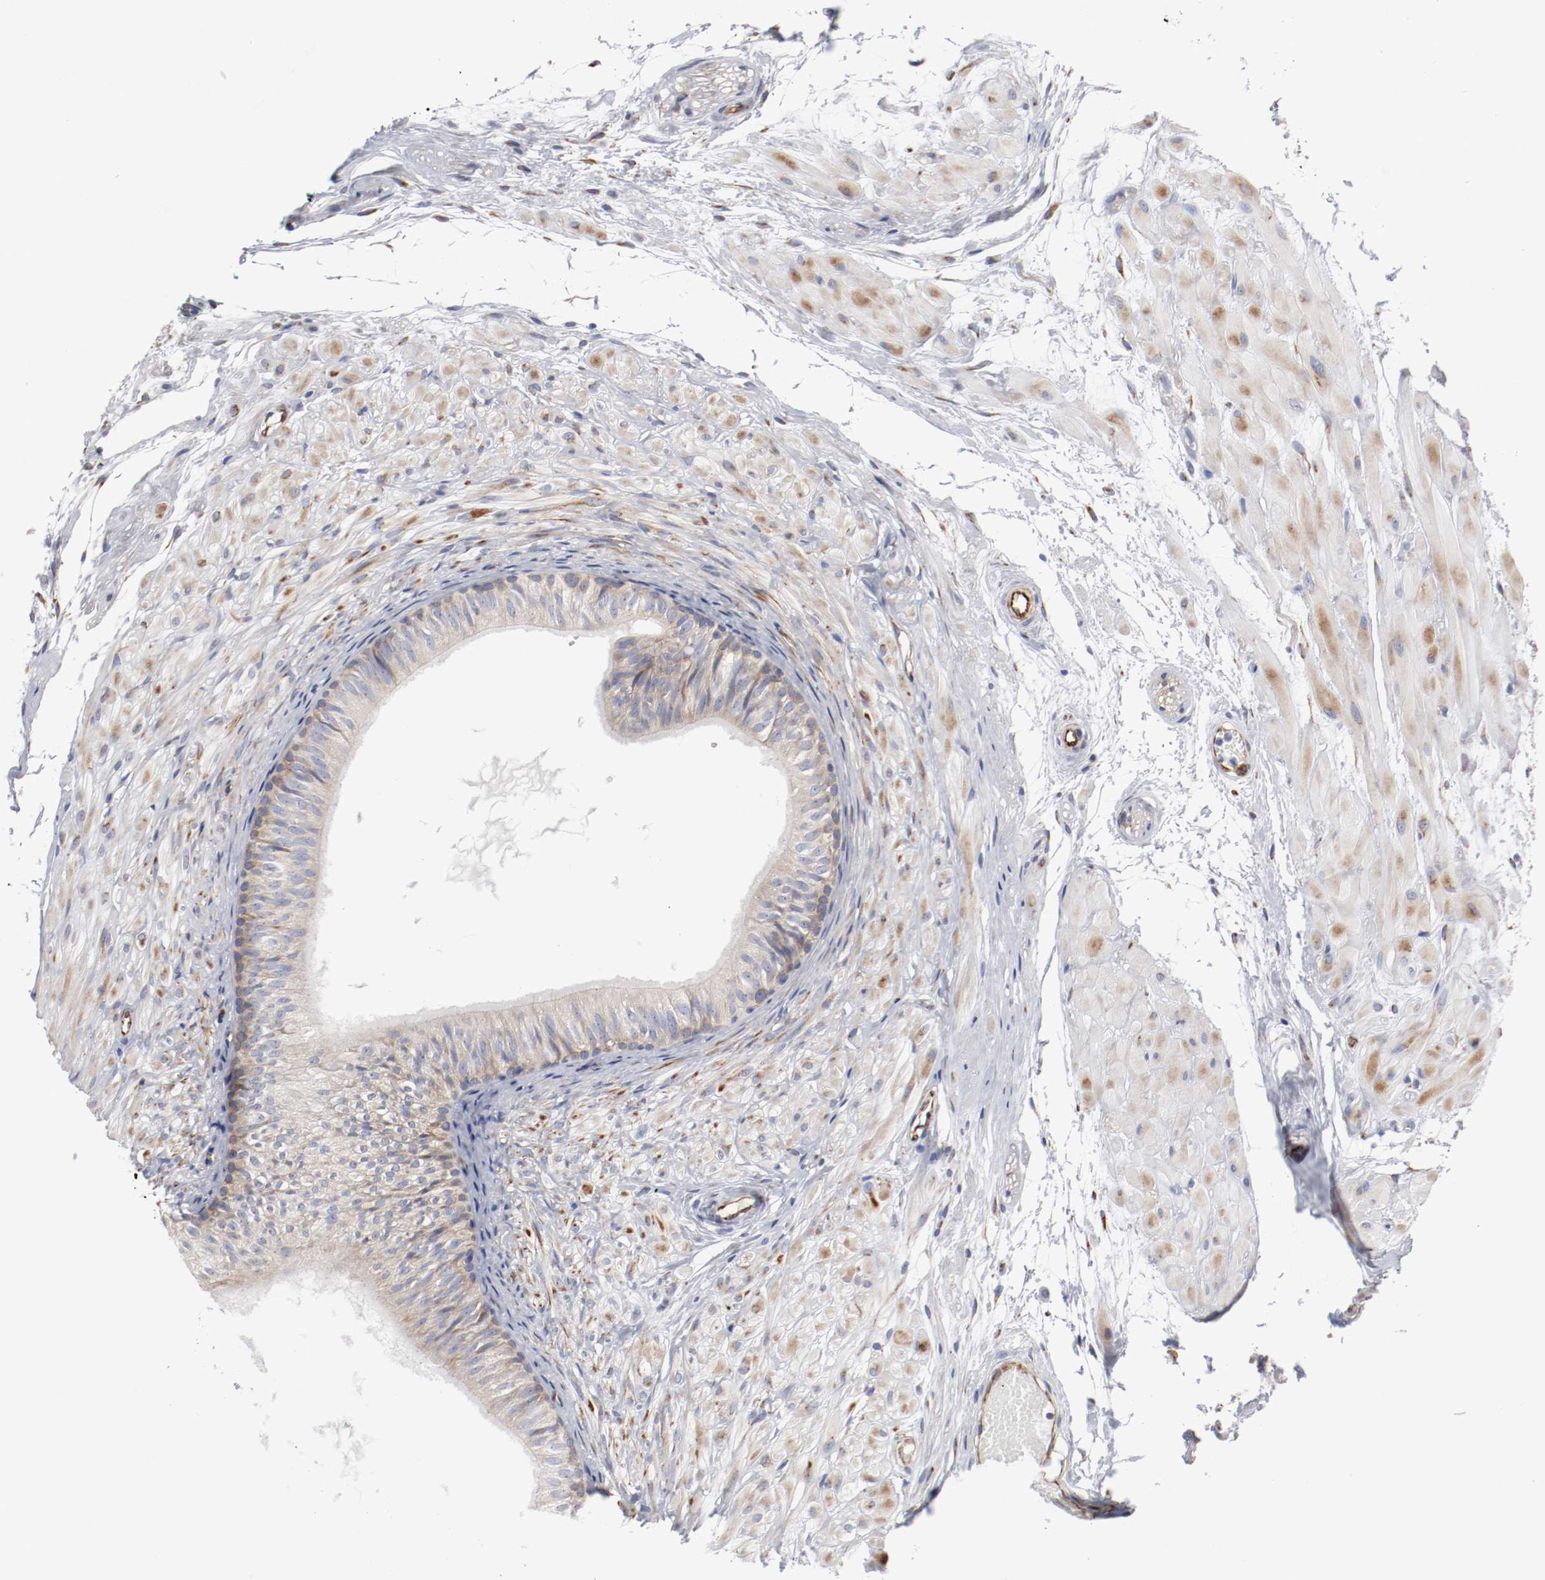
{"staining": {"intensity": "moderate", "quantity": "25%-75%", "location": "cytoplasmic/membranous"}, "tissue": "epididymis", "cell_type": "Glandular cells", "image_type": "normal", "snomed": [{"axis": "morphology", "description": "Normal tissue, NOS"}, {"axis": "morphology", "description": "Atrophy, NOS"}, {"axis": "topography", "description": "Testis"}, {"axis": "topography", "description": "Epididymis"}], "caption": "Human epididymis stained for a protein (brown) demonstrates moderate cytoplasmic/membranous positive expression in approximately 25%-75% of glandular cells.", "gene": "GIT1", "patient": {"sex": "male", "age": 18}}